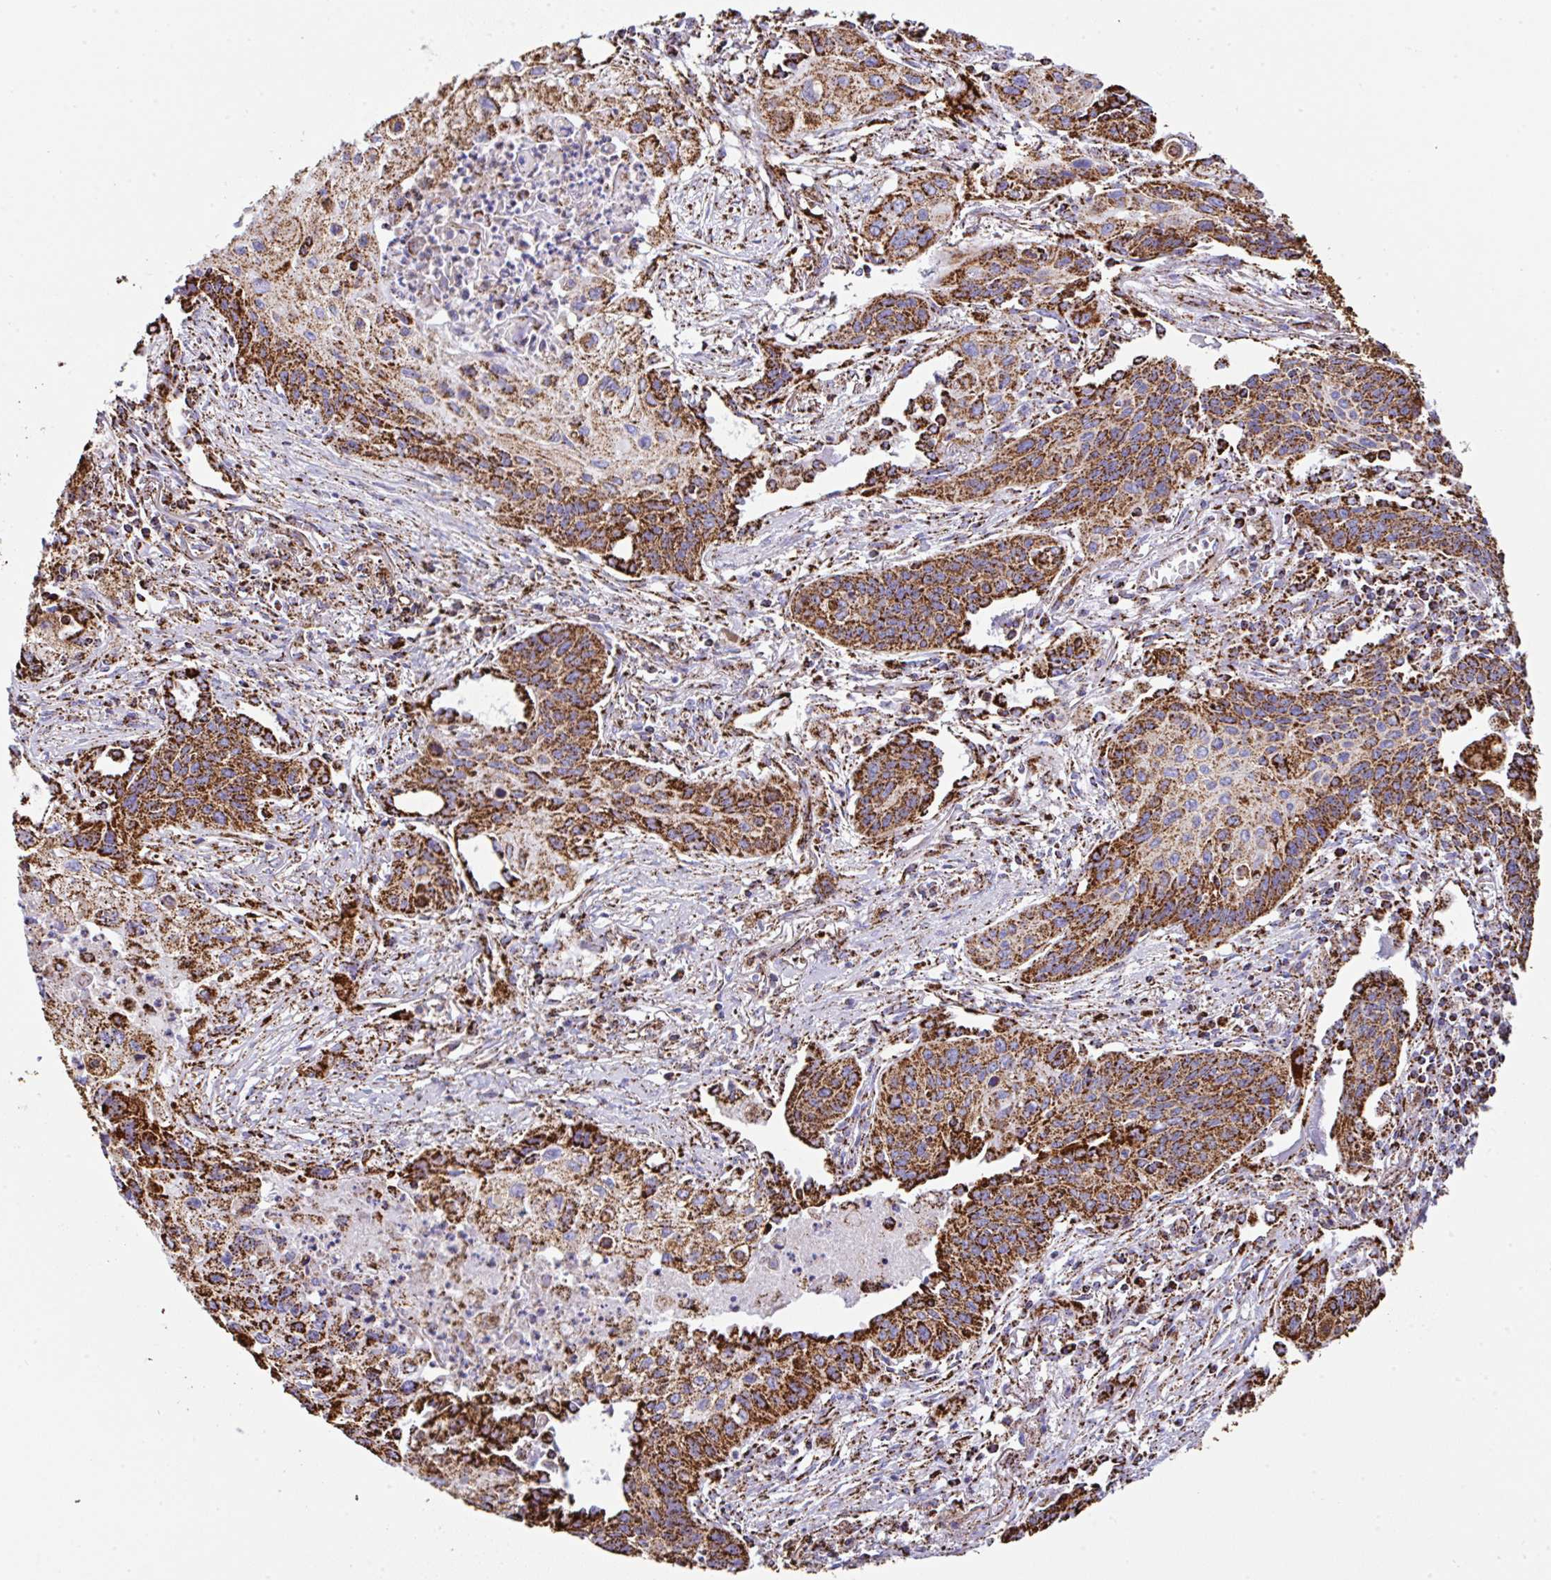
{"staining": {"intensity": "strong", "quantity": ">75%", "location": "cytoplasmic/membranous"}, "tissue": "lung cancer", "cell_type": "Tumor cells", "image_type": "cancer", "snomed": [{"axis": "morphology", "description": "Squamous cell carcinoma, NOS"}, {"axis": "topography", "description": "Lung"}], "caption": "High-magnification brightfield microscopy of squamous cell carcinoma (lung) stained with DAB (3,3'-diaminobenzidine) (brown) and counterstained with hematoxylin (blue). tumor cells exhibit strong cytoplasmic/membranous positivity is appreciated in about>75% of cells.", "gene": "ANKRD33B", "patient": {"sex": "male", "age": 71}}